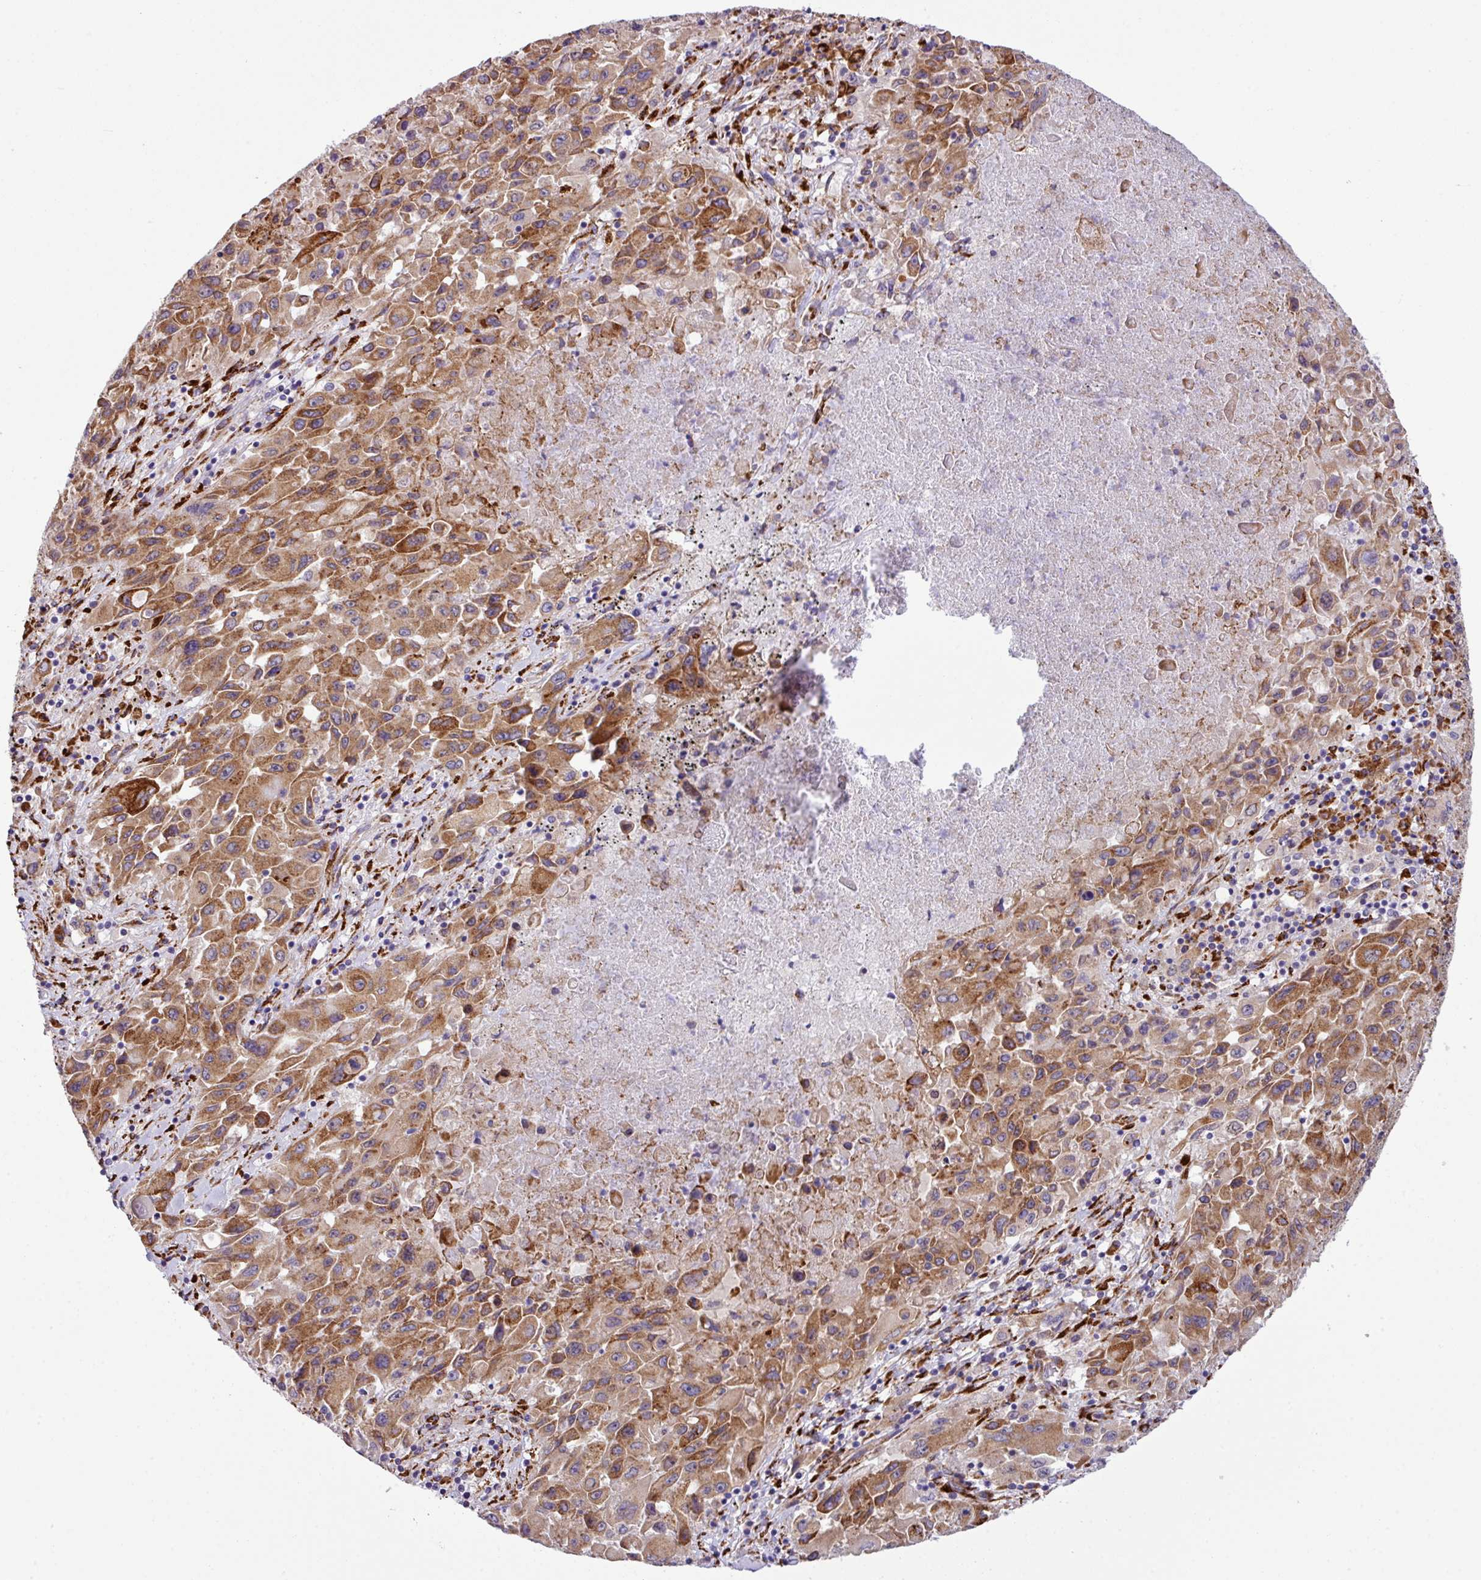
{"staining": {"intensity": "moderate", "quantity": ">75%", "location": "cytoplasmic/membranous"}, "tissue": "lung cancer", "cell_type": "Tumor cells", "image_type": "cancer", "snomed": [{"axis": "morphology", "description": "Squamous cell carcinoma, NOS"}, {"axis": "topography", "description": "Lung"}], "caption": "Brown immunohistochemical staining in lung cancer reveals moderate cytoplasmic/membranous staining in about >75% of tumor cells.", "gene": "CFAP97", "patient": {"sex": "male", "age": 63}}